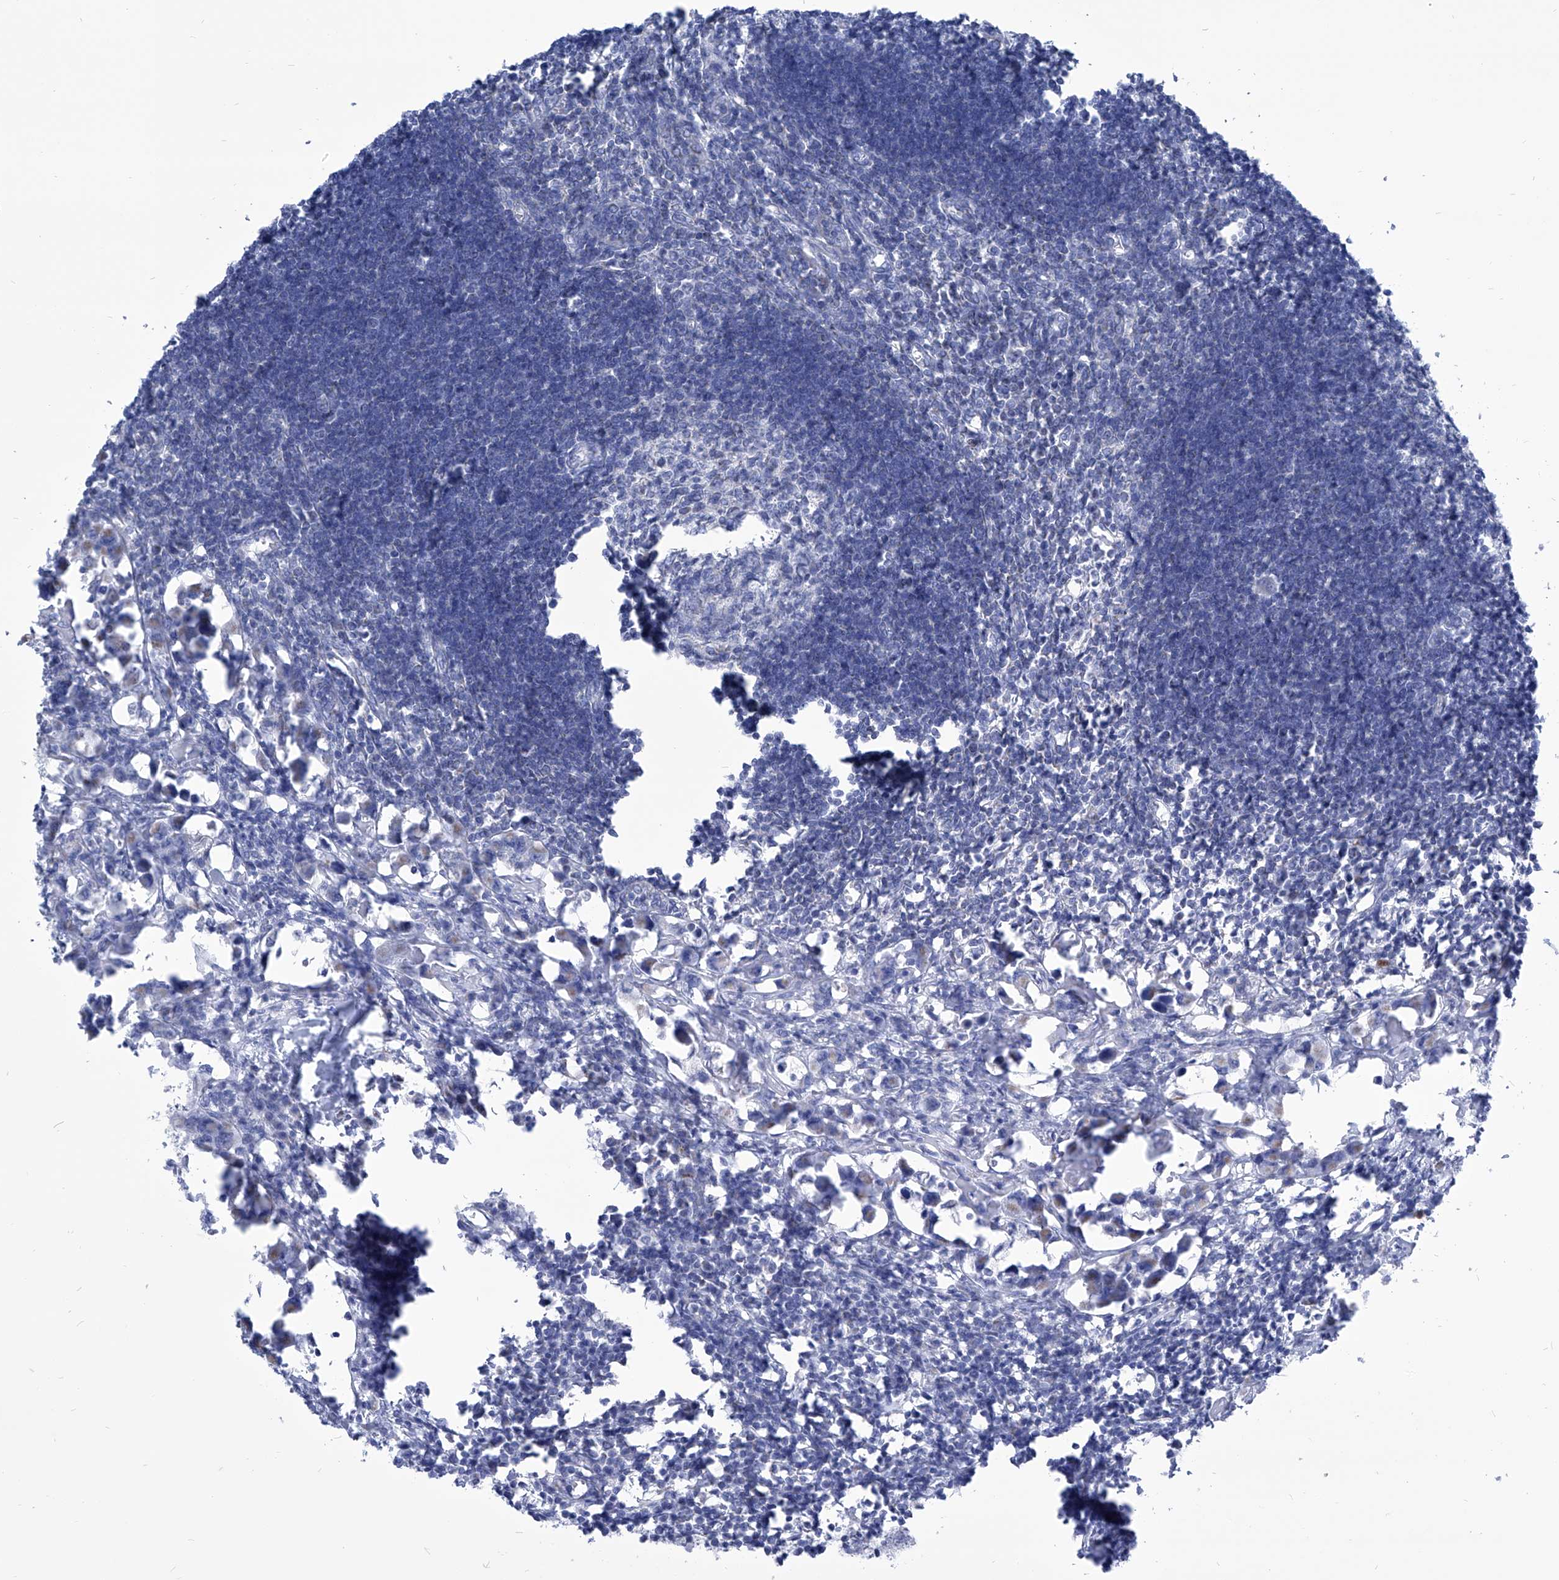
{"staining": {"intensity": "negative", "quantity": "none", "location": "none"}, "tissue": "lymph node", "cell_type": "Germinal center cells", "image_type": "normal", "snomed": [{"axis": "morphology", "description": "Normal tissue, NOS"}, {"axis": "morphology", "description": "Malignant melanoma, Metastatic site"}, {"axis": "topography", "description": "Lymph node"}], "caption": "Germinal center cells are negative for brown protein staining in normal lymph node. (DAB (3,3'-diaminobenzidine) immunohistochemistry with hematoxylin counter stain).", "gene": "COQ3", "patient": {"sex": "male", "age": 41}}